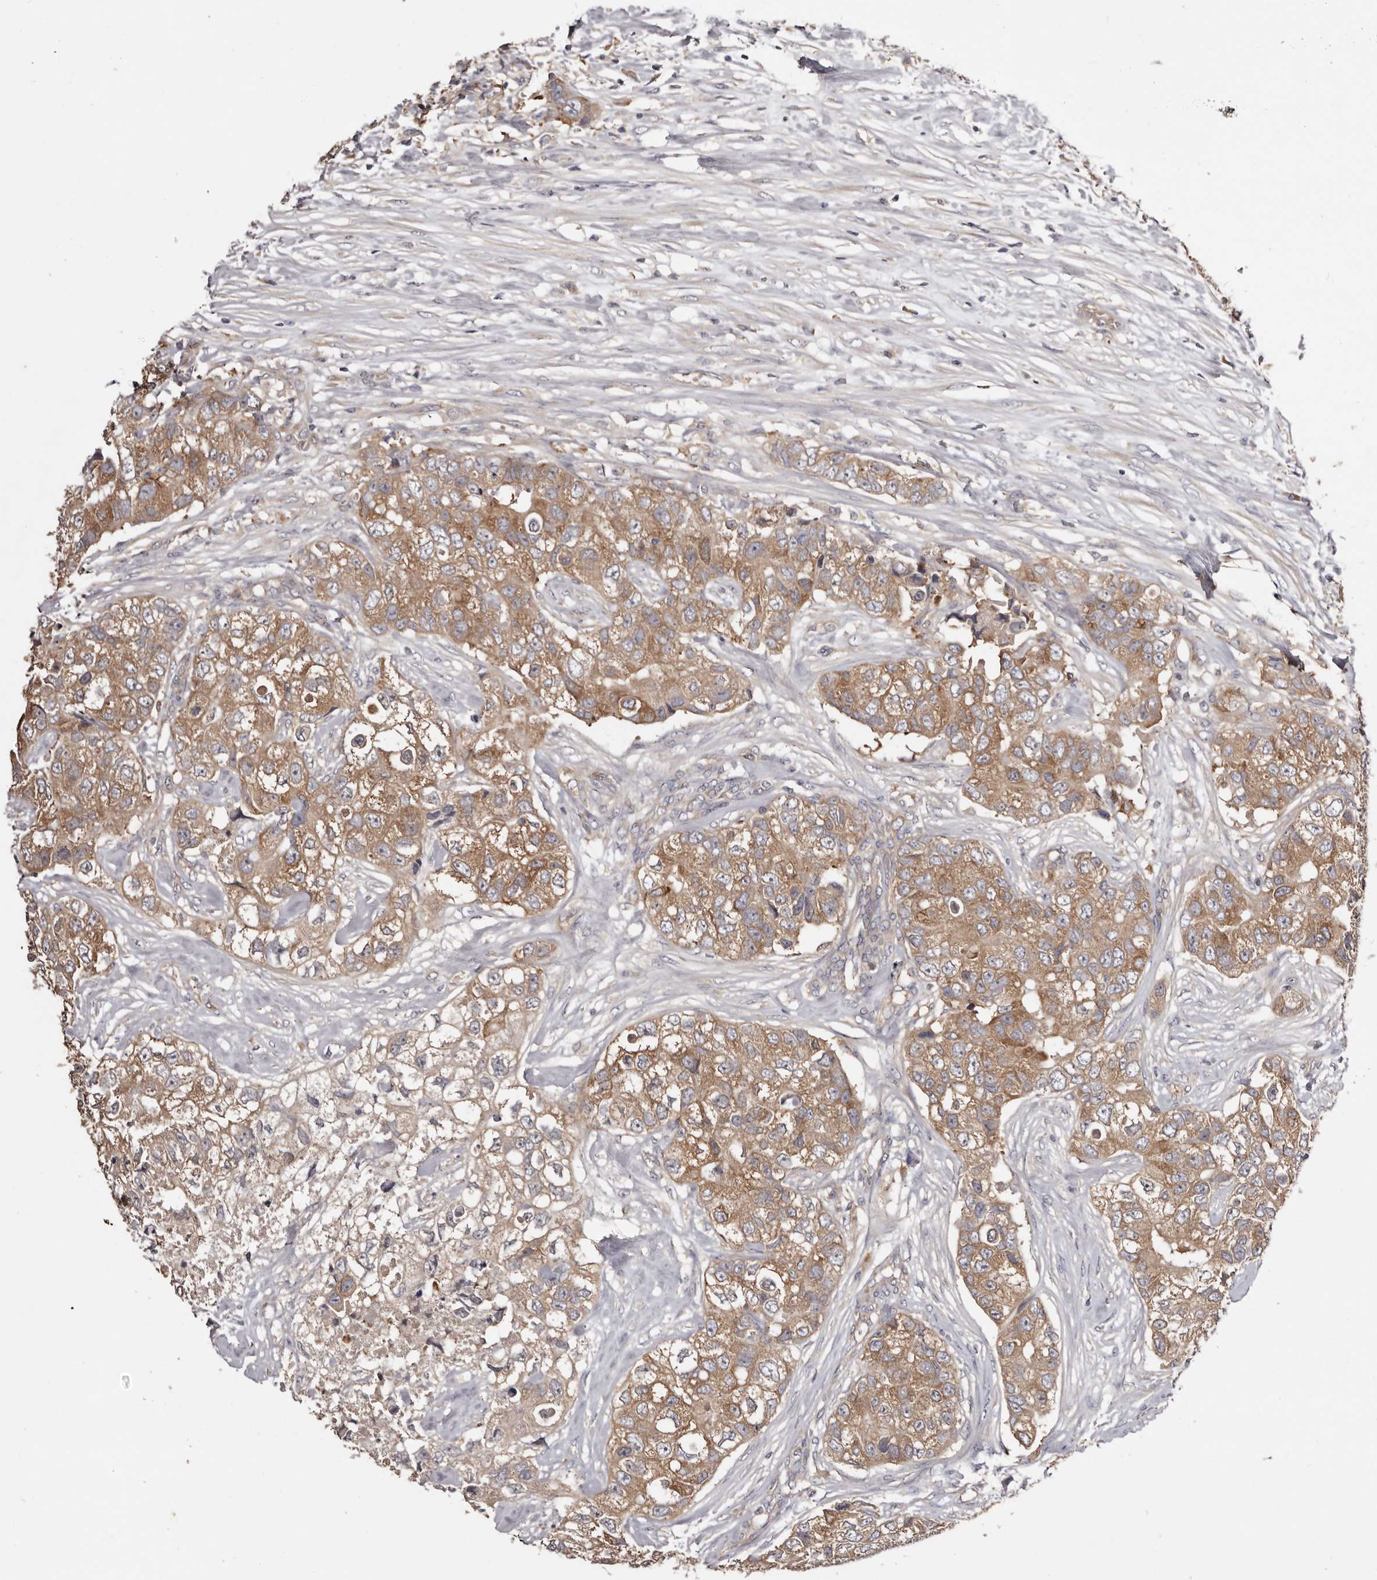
{"staining": {"intensity": "moderate", "quantity": ">75%", "location": "cytoplasmic/membranous"}, "tissue": "breast cancer", "cell_type": "Tumor cells", "image_type": "cancer", "snomed": [{"axis": "morphology", "description": "Duct carcinoma"}, {"axis": "topography", "description": "Breast"}], "caption": "Protein expression analysis of human breast cancer (infiltrating ductal carcinoma) reveals moderate cytoplasmic/membranous staining in approximately >75% of tumor cells.", "gene": "LTV1", "patient": {"sex": "female", "age": 62}}